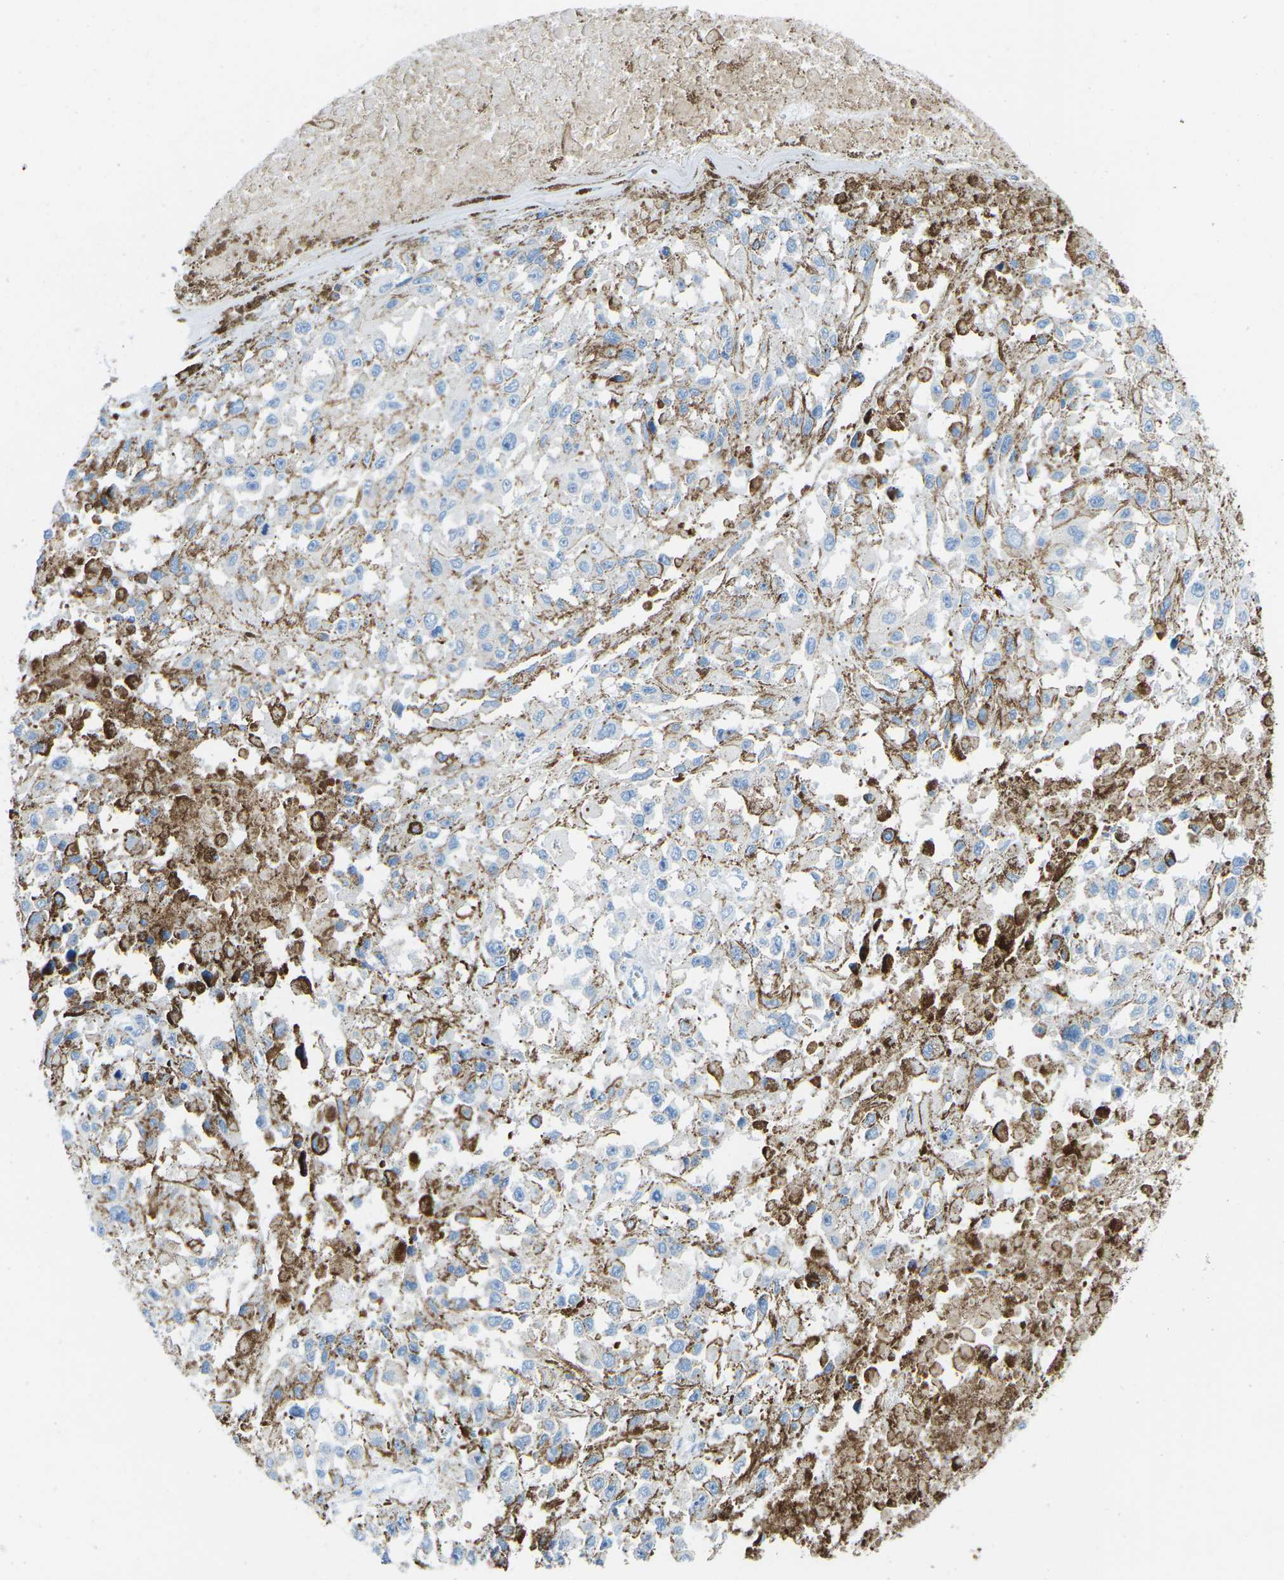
{"staining": {"intensity": "negative", "quantity": "none", "location": "none"}, "tissue": "melanoma", "cell_type": "Tumor cells", "image_type": "cancer", "snomed": [{"axis": "morphology", "description": "Malignant melanoma, Metastatic site"}, {"axis": "topography", "description": "Lymph node"}], "caption": "There is no significant expression in tumor cells of melanoma.", "gene": "MC4R", "patient": {"sex": "male", "age": 59}}